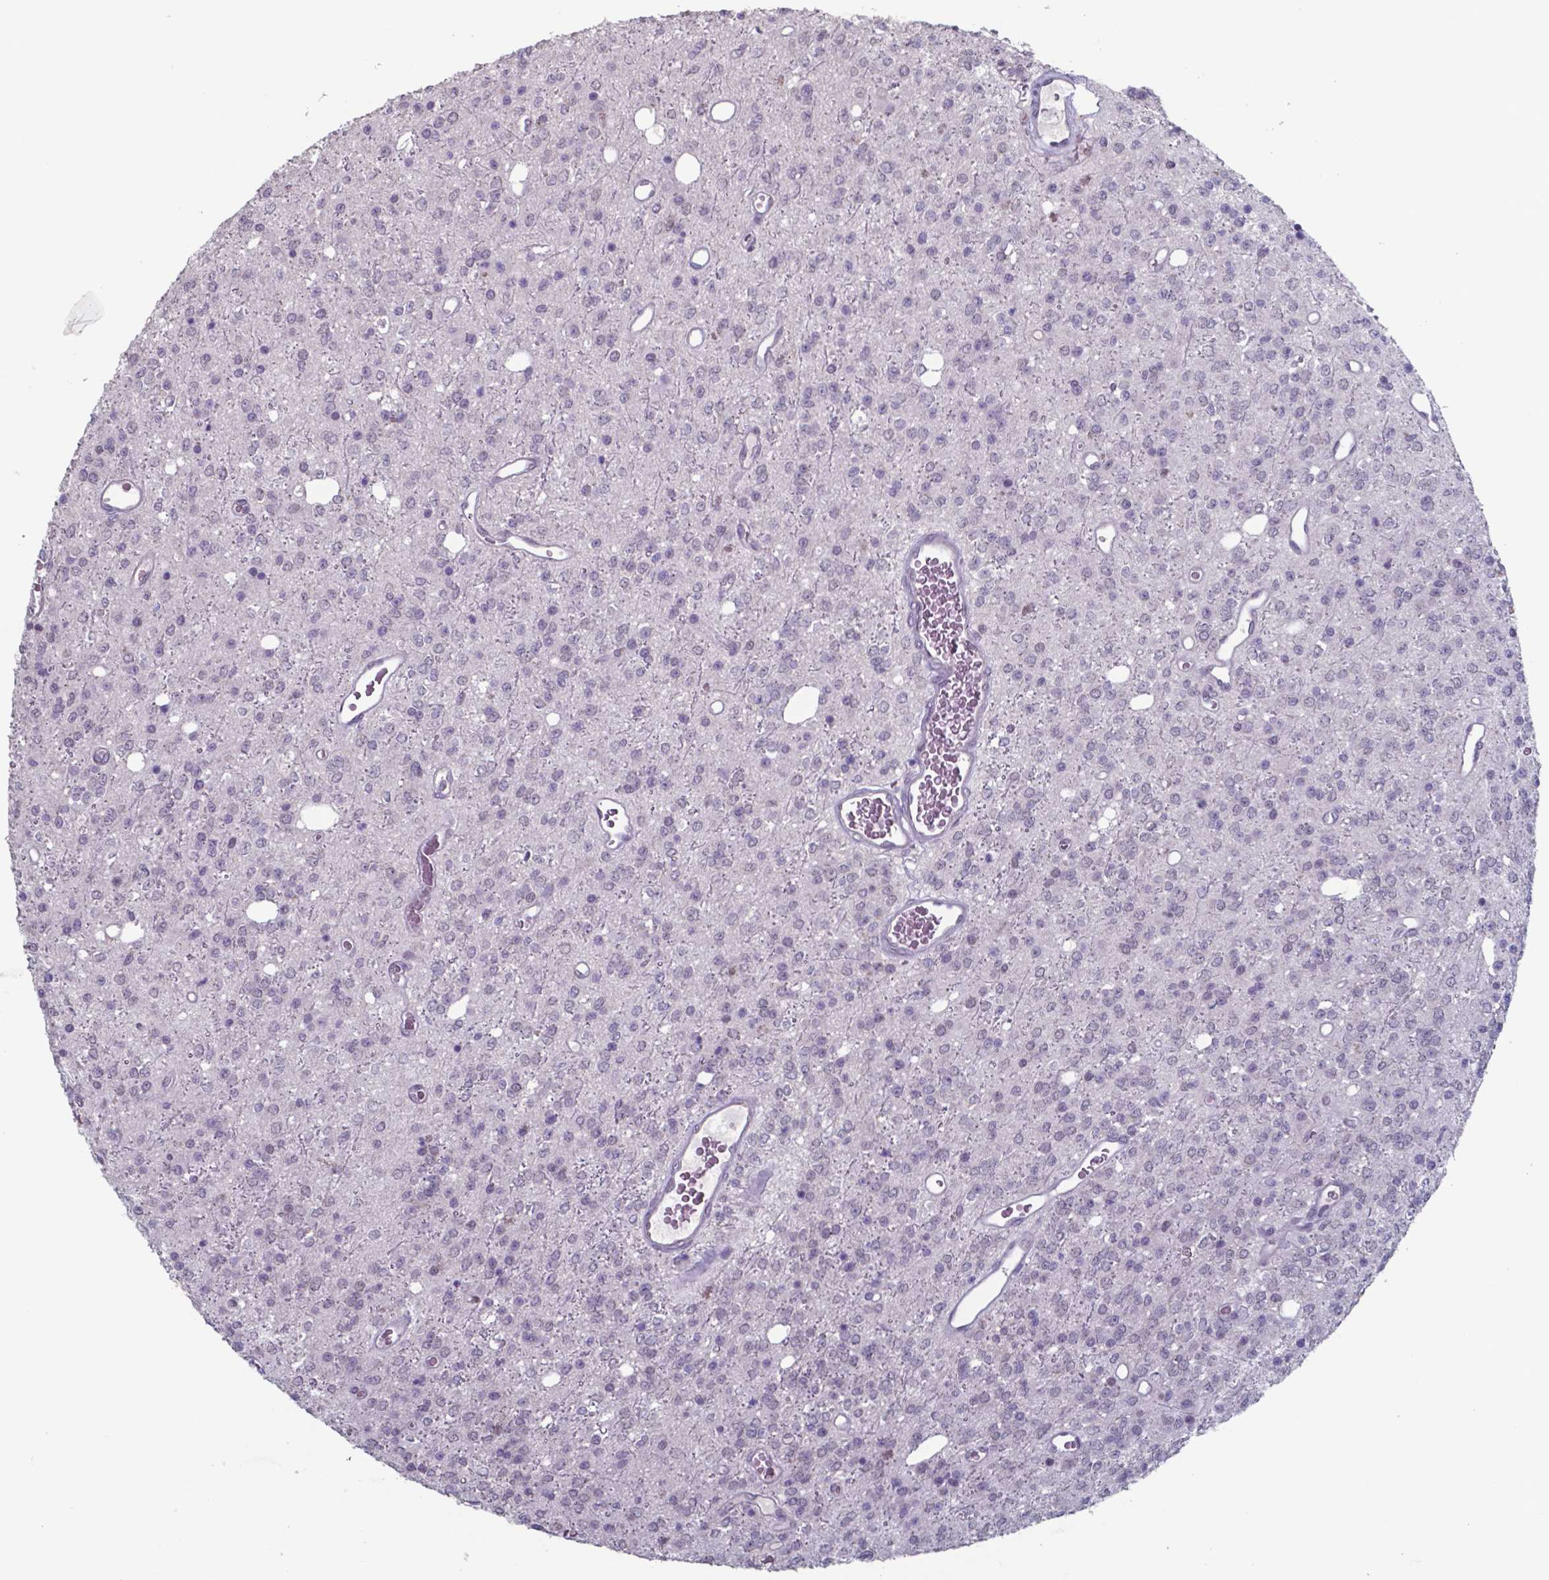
{"staining": {"intensity": "negative", "quantity": "none", "location": "none"}, "tissue": "glioma", "cell_type": "Tumor cells", "image_type": "cancer", "snomed": [{"axis": "morphology", "description": "Glioma, malignant, Low grade"}, {"axis": "topography", "description": "Brain"}], "caption": "A high-resolution histopathology image shows IHC staining of malignant glioma (low-grade), which shows no significant expression in tumor cells. (DAB (3,3'-diaminobenzidine) immunohistochemistry, high magnification).", "gene": "TDP2", "patient": {"sex": "female", "age": 45}}